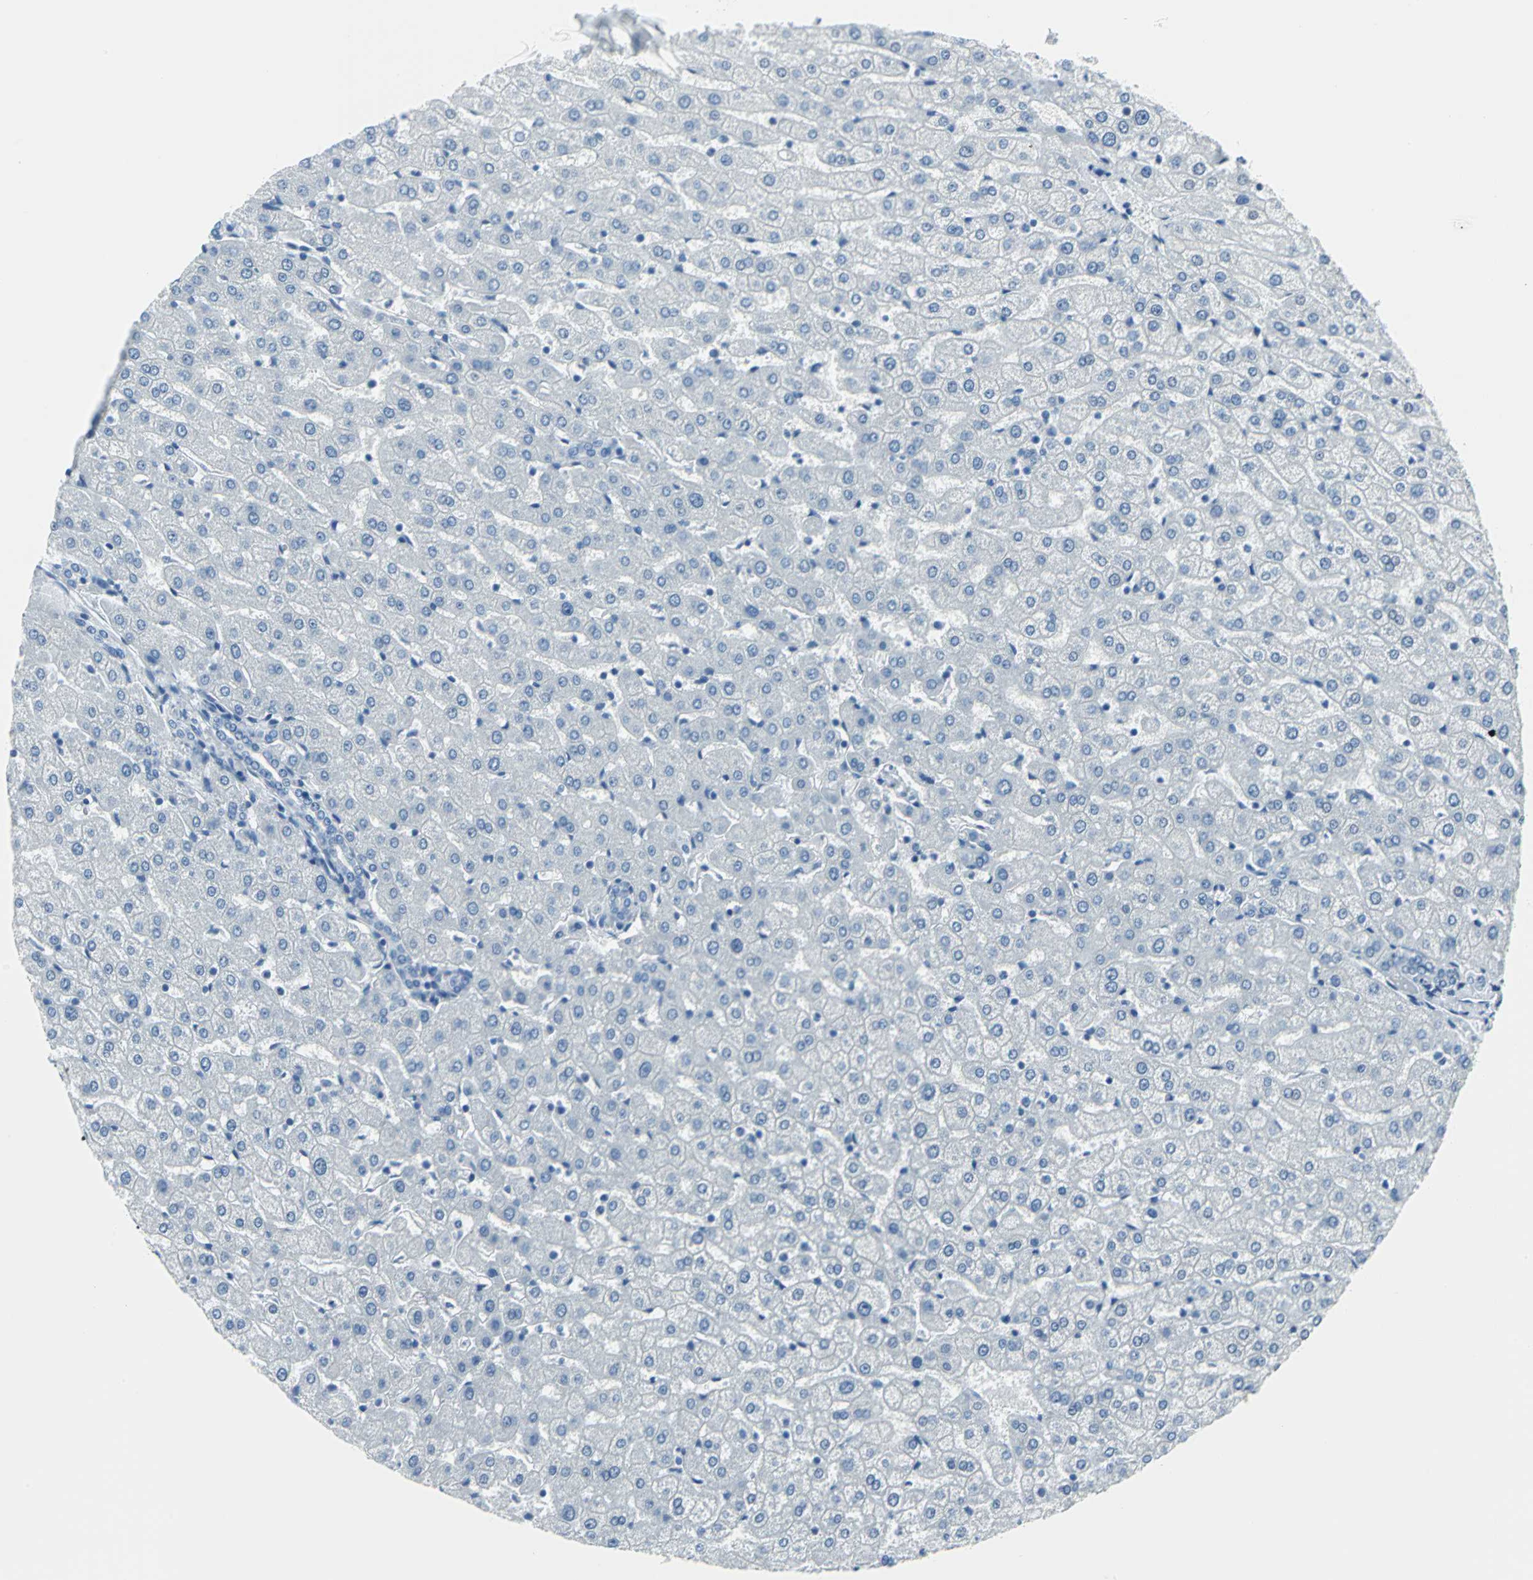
{"staining": {"intensity": "negative", "quantity": "none", "location": "none"}, "tissue": "liver", "cell_type": "Cholangiocytes", "image_type": "normal", "snomed": [{"axis": "morphology", "description": "Normal tissue, NOS"}, {"axis": "morphology", "description": "Fibrosis, NOS"}, {"axis": "topography", "description": "Liver"}], "caption": "The photomicrograph displays no staining of cholangiocytes in normal liver.", "gene": "DNAI2", "patient": {"sex": "female", "age": 29}}